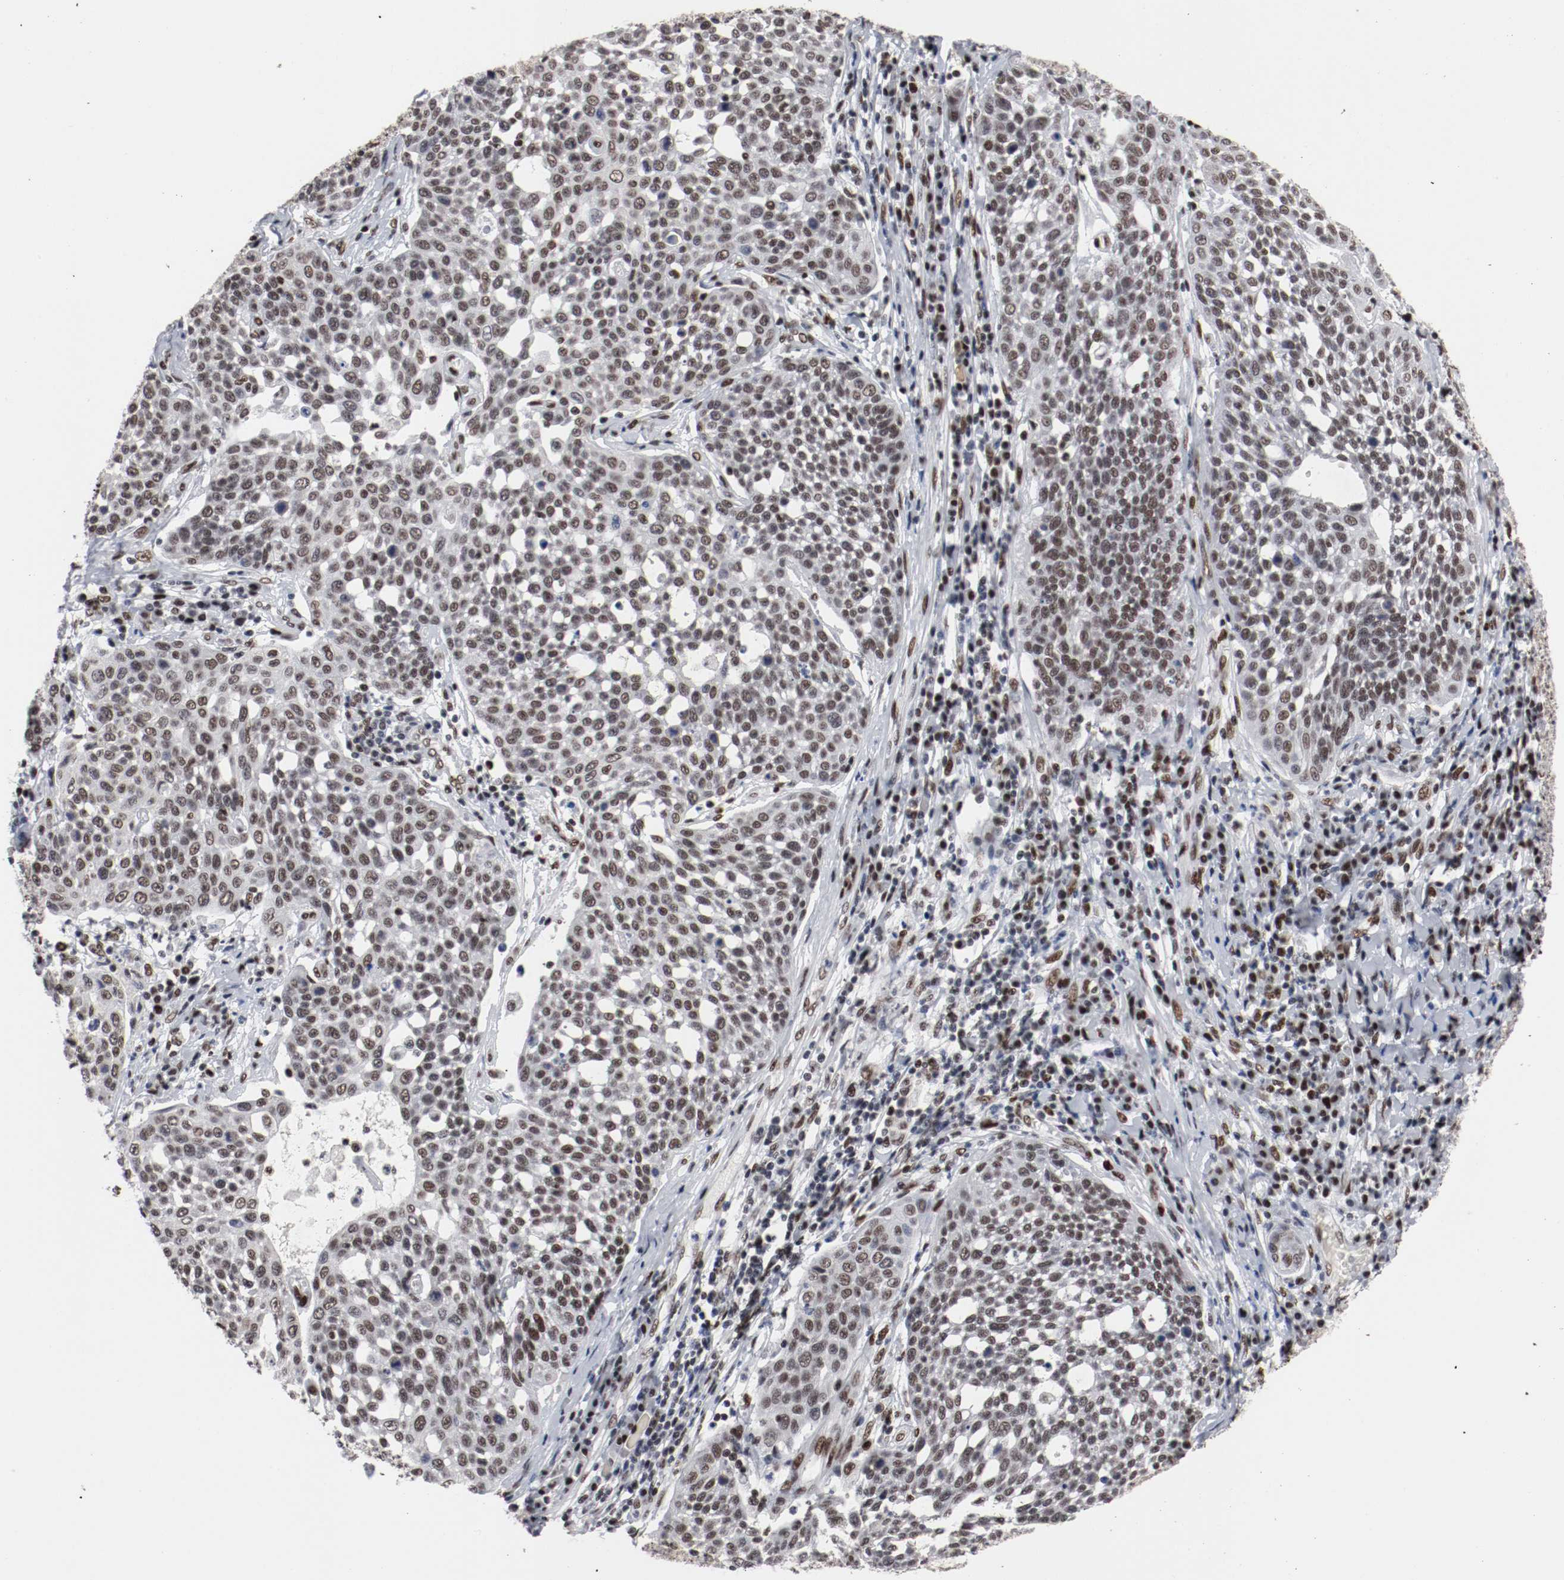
{"staining": {"intensity": "weak", "quantity": "25%-75%", "location": "nuclear"}, "tissue": "cervical cancer", "cell_type": "Tumor cells", "image_type": "cancer", "snomed": [{"axis": "morphology", "description": "Squamous cell carcinoma, NOS"}, {"axis": "topography", "description": "Cervix"}], "caption": "Protein expression by IHC displays weak nuclear positivity in about 25%-75% of tumor cells in squamous cell carcinoma (cervical). The protein of interest is stained brown, and the nuclei are stained in blue (DAB (3,3'-diaminobenzidine) IHC with brightfield microscopy, high magnification).", "gene": "MEF2D", "patient": {"sex": "female", "age": 34}}